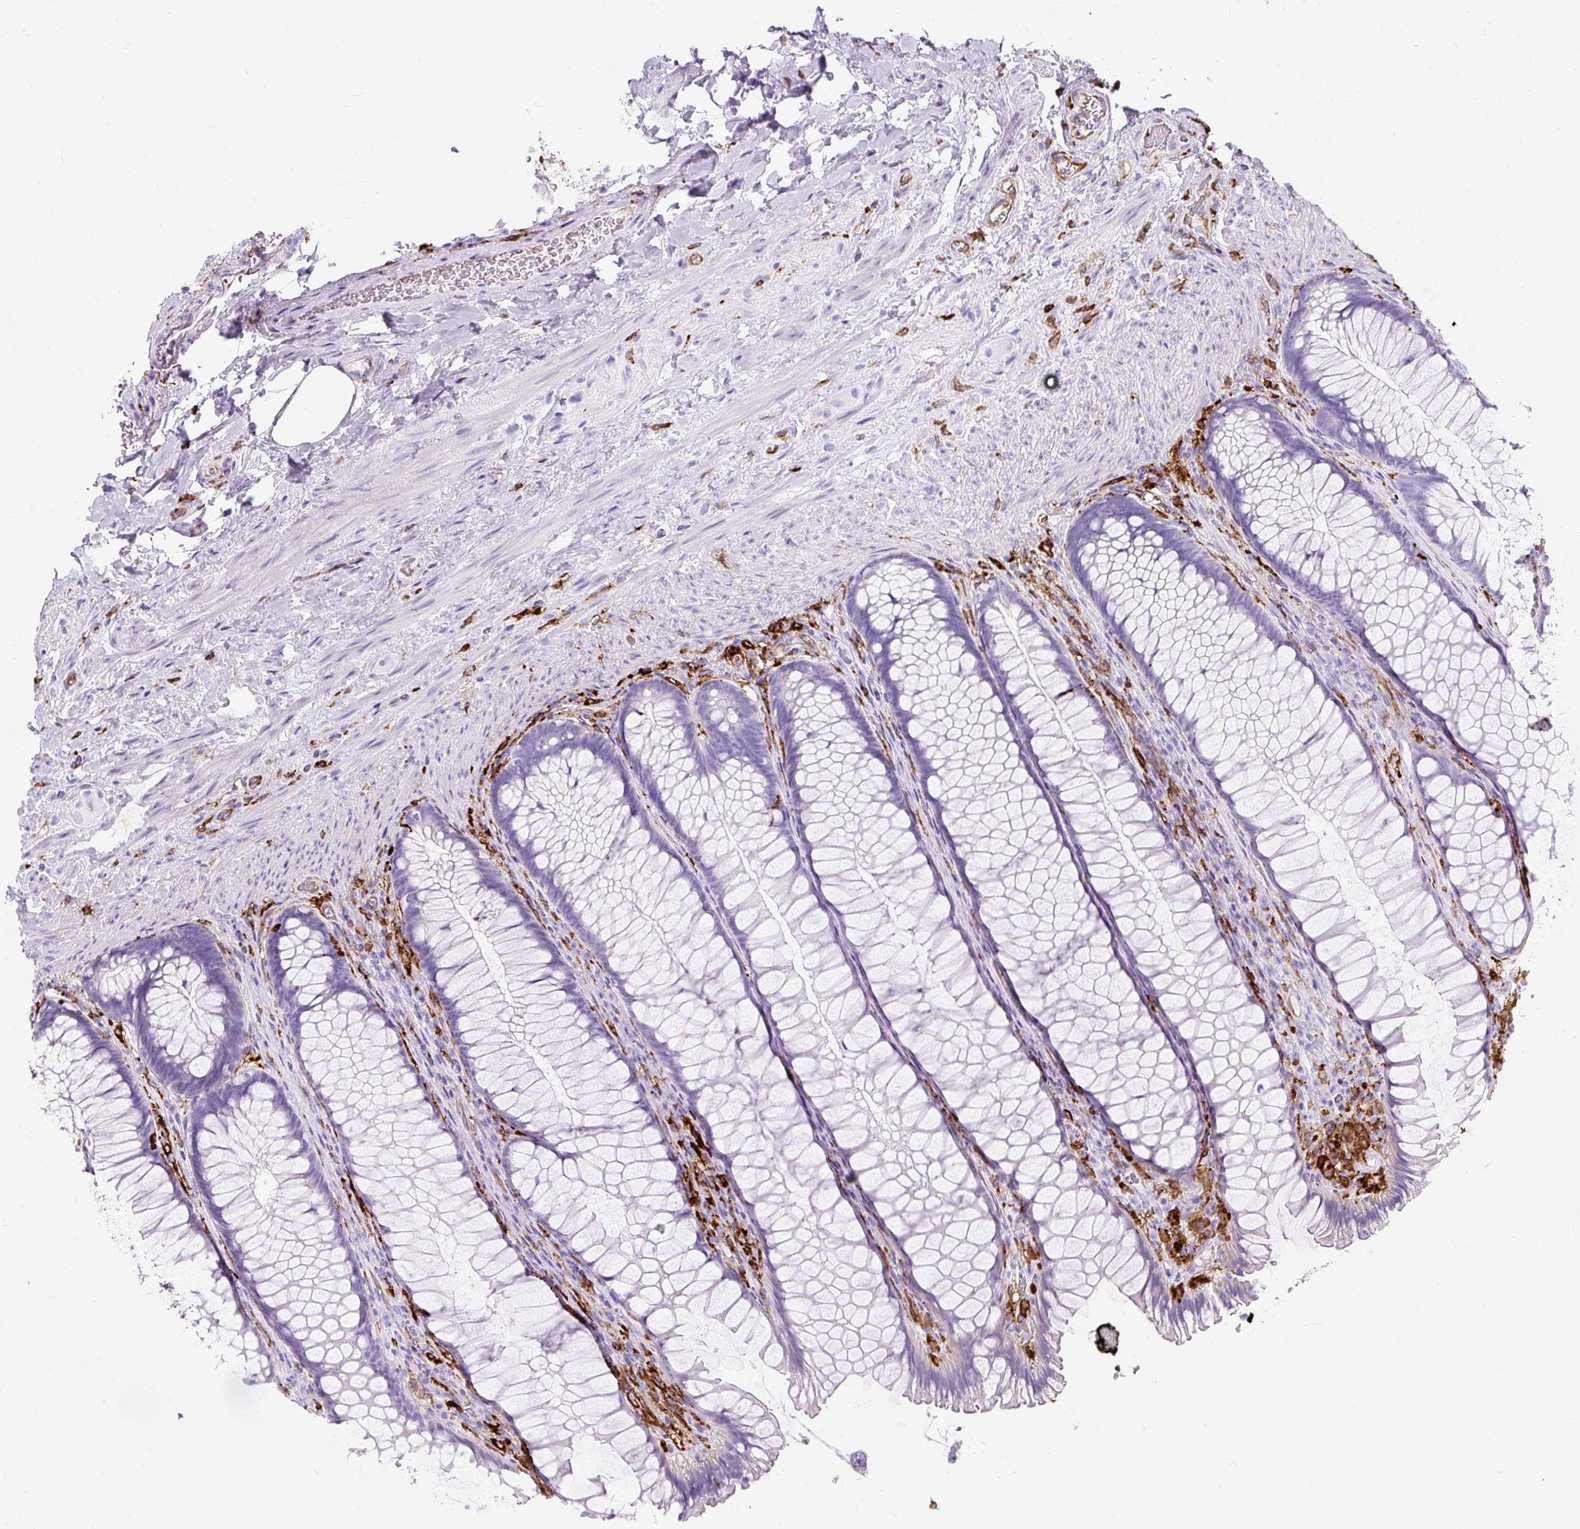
{"staining": {"intensity": "negative", "quantity": "none", "location": "none"}, "tissue": "rectum", "cell_type": "Glandular cells", "image_type": "normal", "snomed": [{"axis": "morphology", "description": "Normal tissue, NOS"}, {"axis": "topography", "description": "Rectum"}], "caption": "Immunohistochemistry micrograph of unremarkable rectum: human rectum stained with DAB shows no significant protein staining in glandular cells. (DAB immunohistochemistry visualized using brightfield microscopy, high magnification).", "gene": "HLA", "patient": {"sex": "male", "age": 53}}